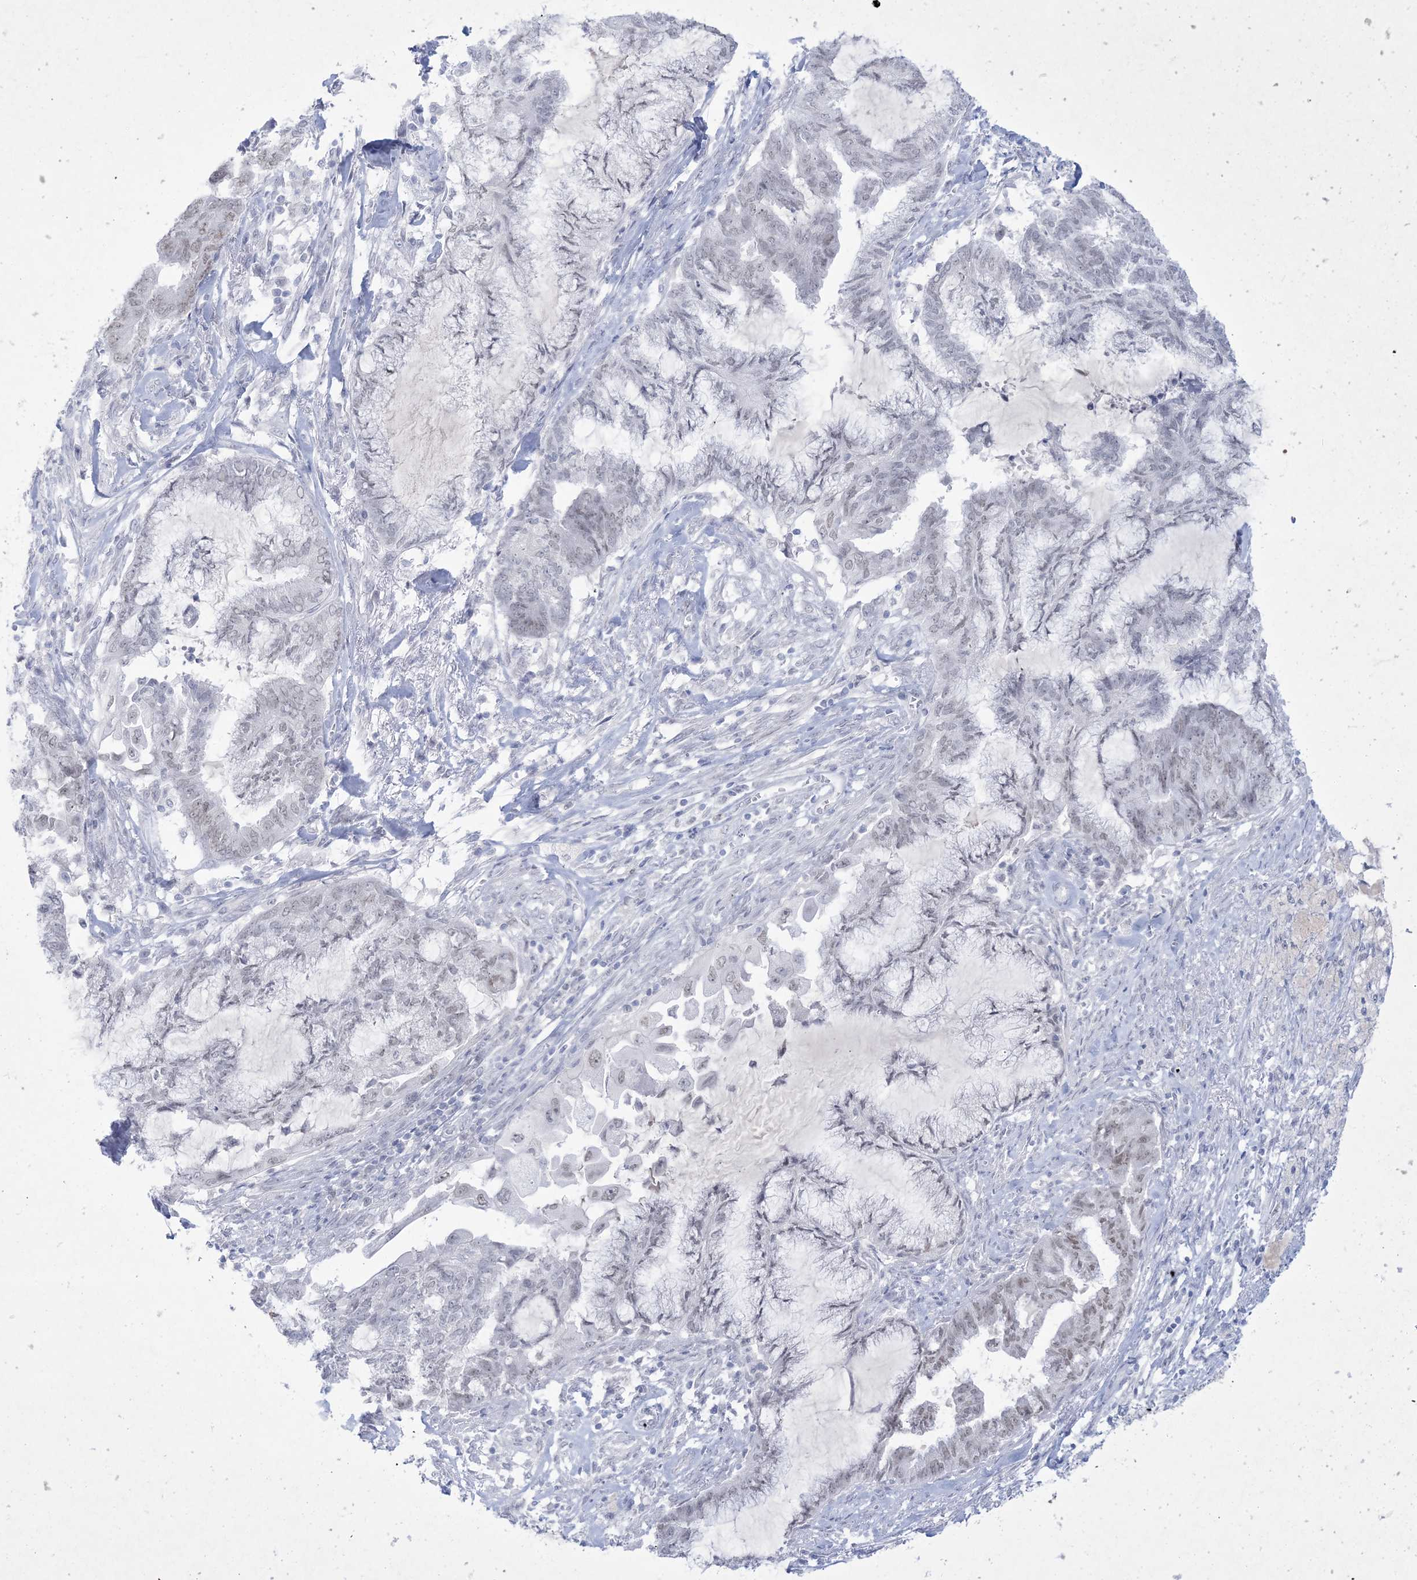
{"staining": {"intensity": "weak", "quantity": "<25%", "location": "nuclear"}, "tissue": "endometrial cancer", "cell_type": "Tumor cells", "image_type": "cancer", "snomed": [{"axis": "morphology", "description": "Adenocarcinoma, NOS"}, {"axis": "topography", "description": "Endometrium"}], "caption": "Tumor cells show no significant protein positivity in endometrial cancer.", "gene": "HOMEZ", "patient": {"sex": "female", "age": 86}}